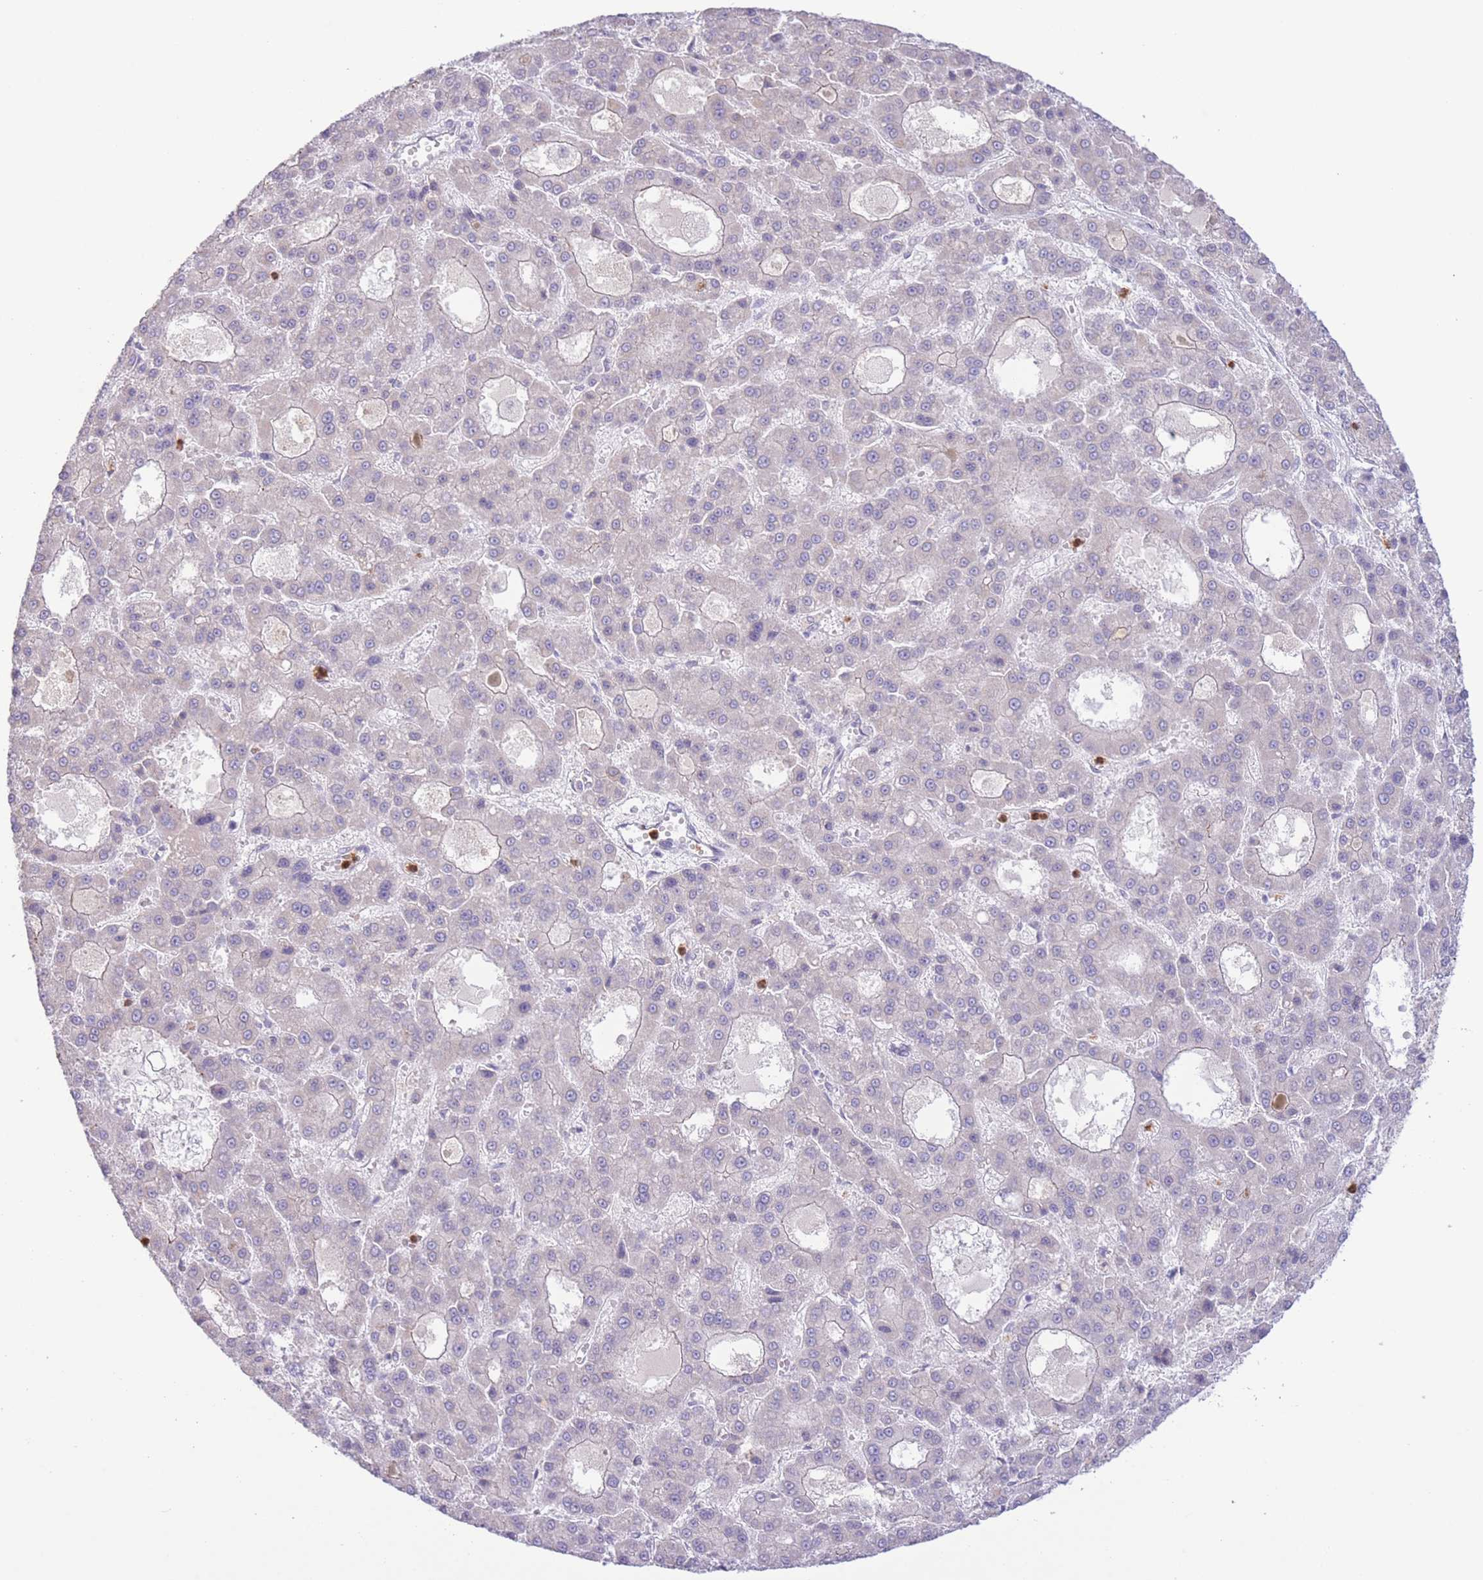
{"staining": {"intensity": "negative", "quantity": "none", "location": "none"}, "tissue": "liver cancer", "cell_type": "Tumor cells", "image_type": "cancer", "snomed": [{"axis": "morphology", "description": "Carcinoma, Hepatocellular, NOS"}, {"axis": "topography", "description": "Liver"}], "caption": "Liver cancer (hepatocellular carcinoma) stained for a protein using immunohistochemistry displays no positivity tumor cells.", "gene": "LCLAT1", "patient": {"sex": "male", "age": 70}}